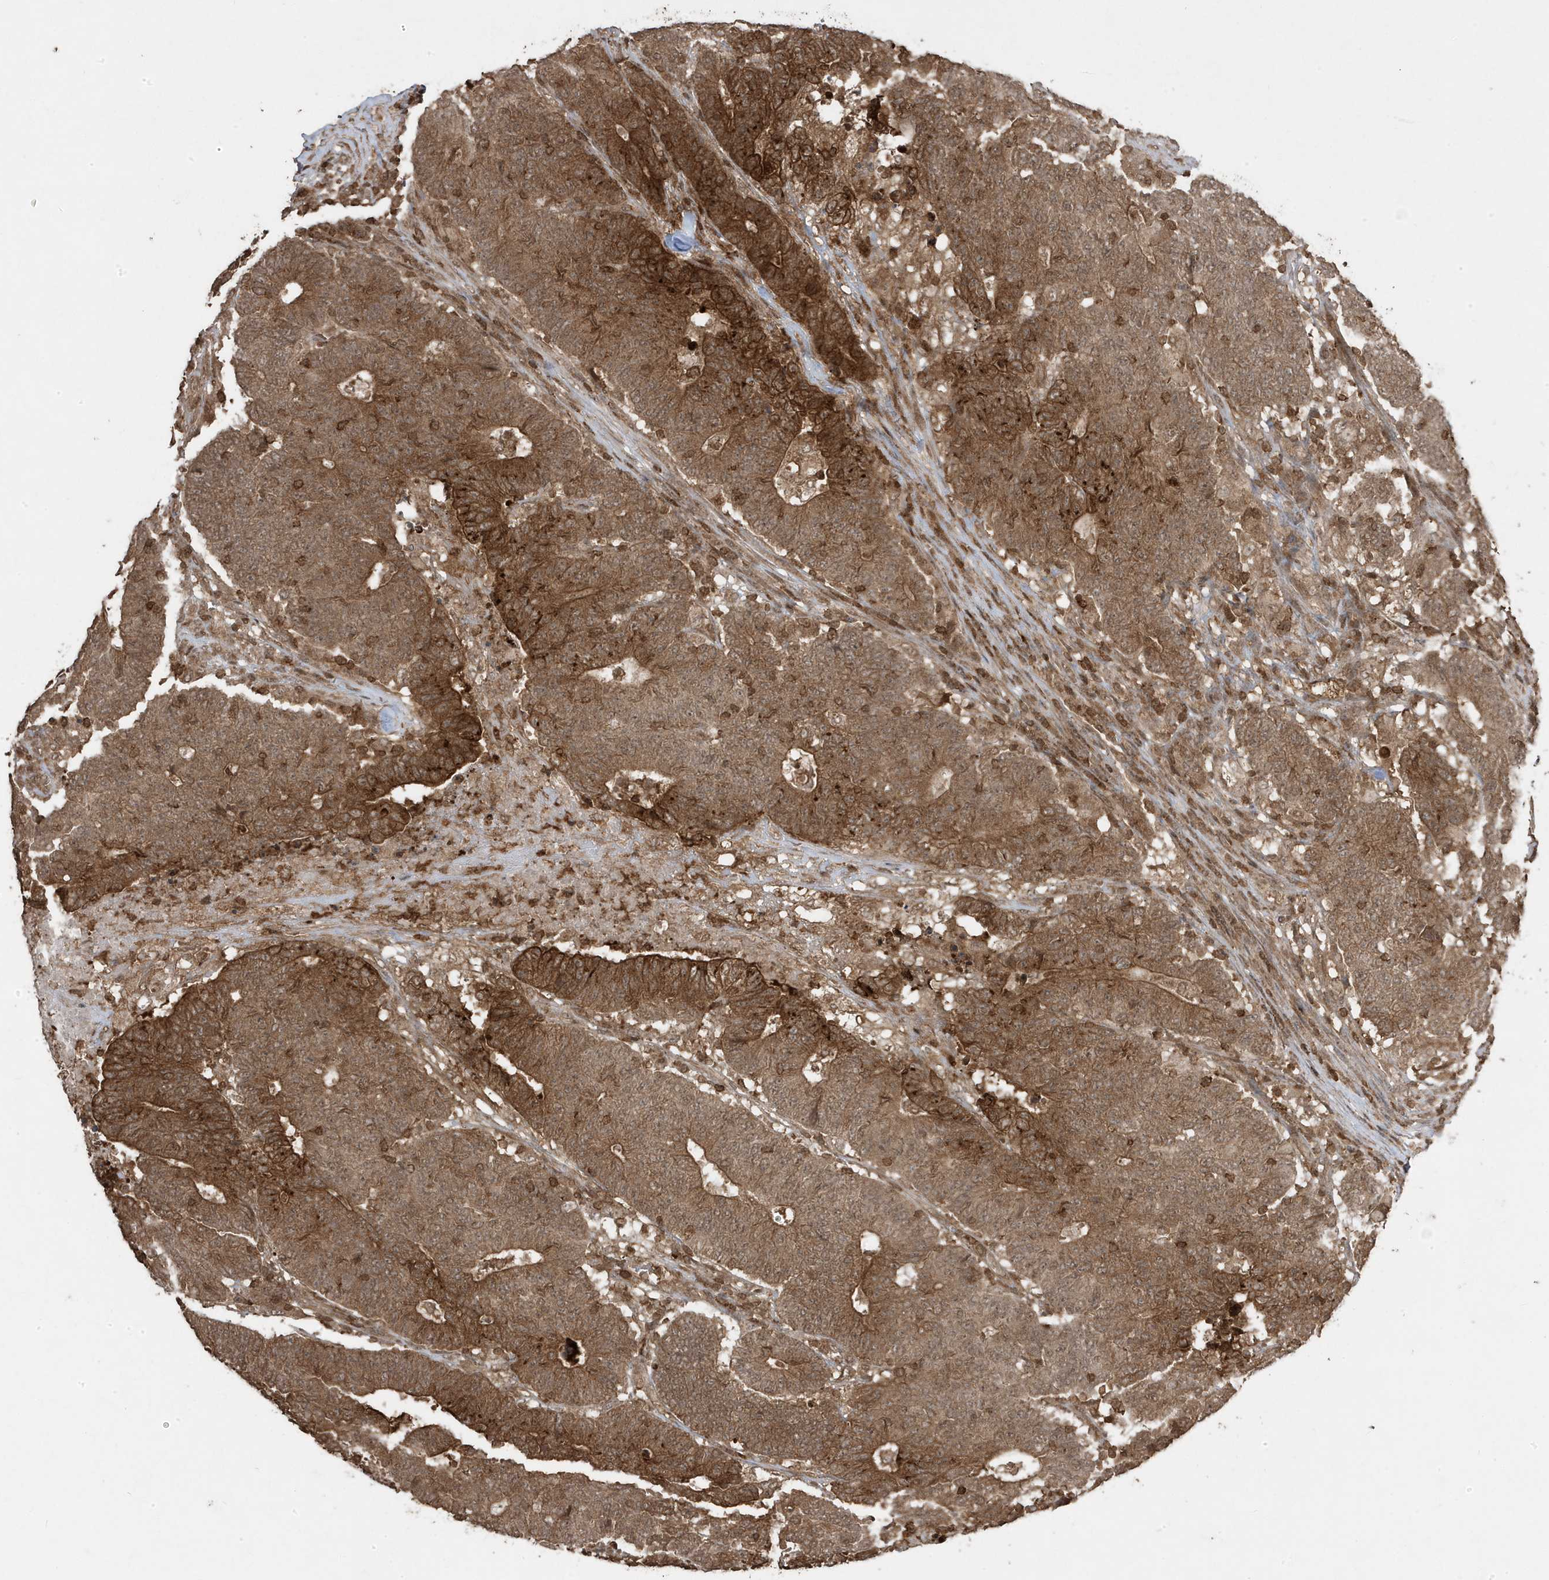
{"staining": {"intensity": "strong", "quantity": ">75%", "location": "cytoplasmic/membranous"}, "tissue": "colorectal cancer", "cell_type": "Tumor cells", "image_type": "cancer", "snomed": [{"axis": "morphology", "description": "Normal tissue, NOS"}, {"axis": "morphology", "description": "Adenocarcinoma, NOS"}, {"axis": "topography", "description": "Colon"}], "caption": "This is a photomicrograph of IHC staining of colorectal cancer, which shows strong staining in the cytoplasmic/membranous of tumor cells.", "gene": "ASAP1", "patient": {"sex": "female", "age": 75}}